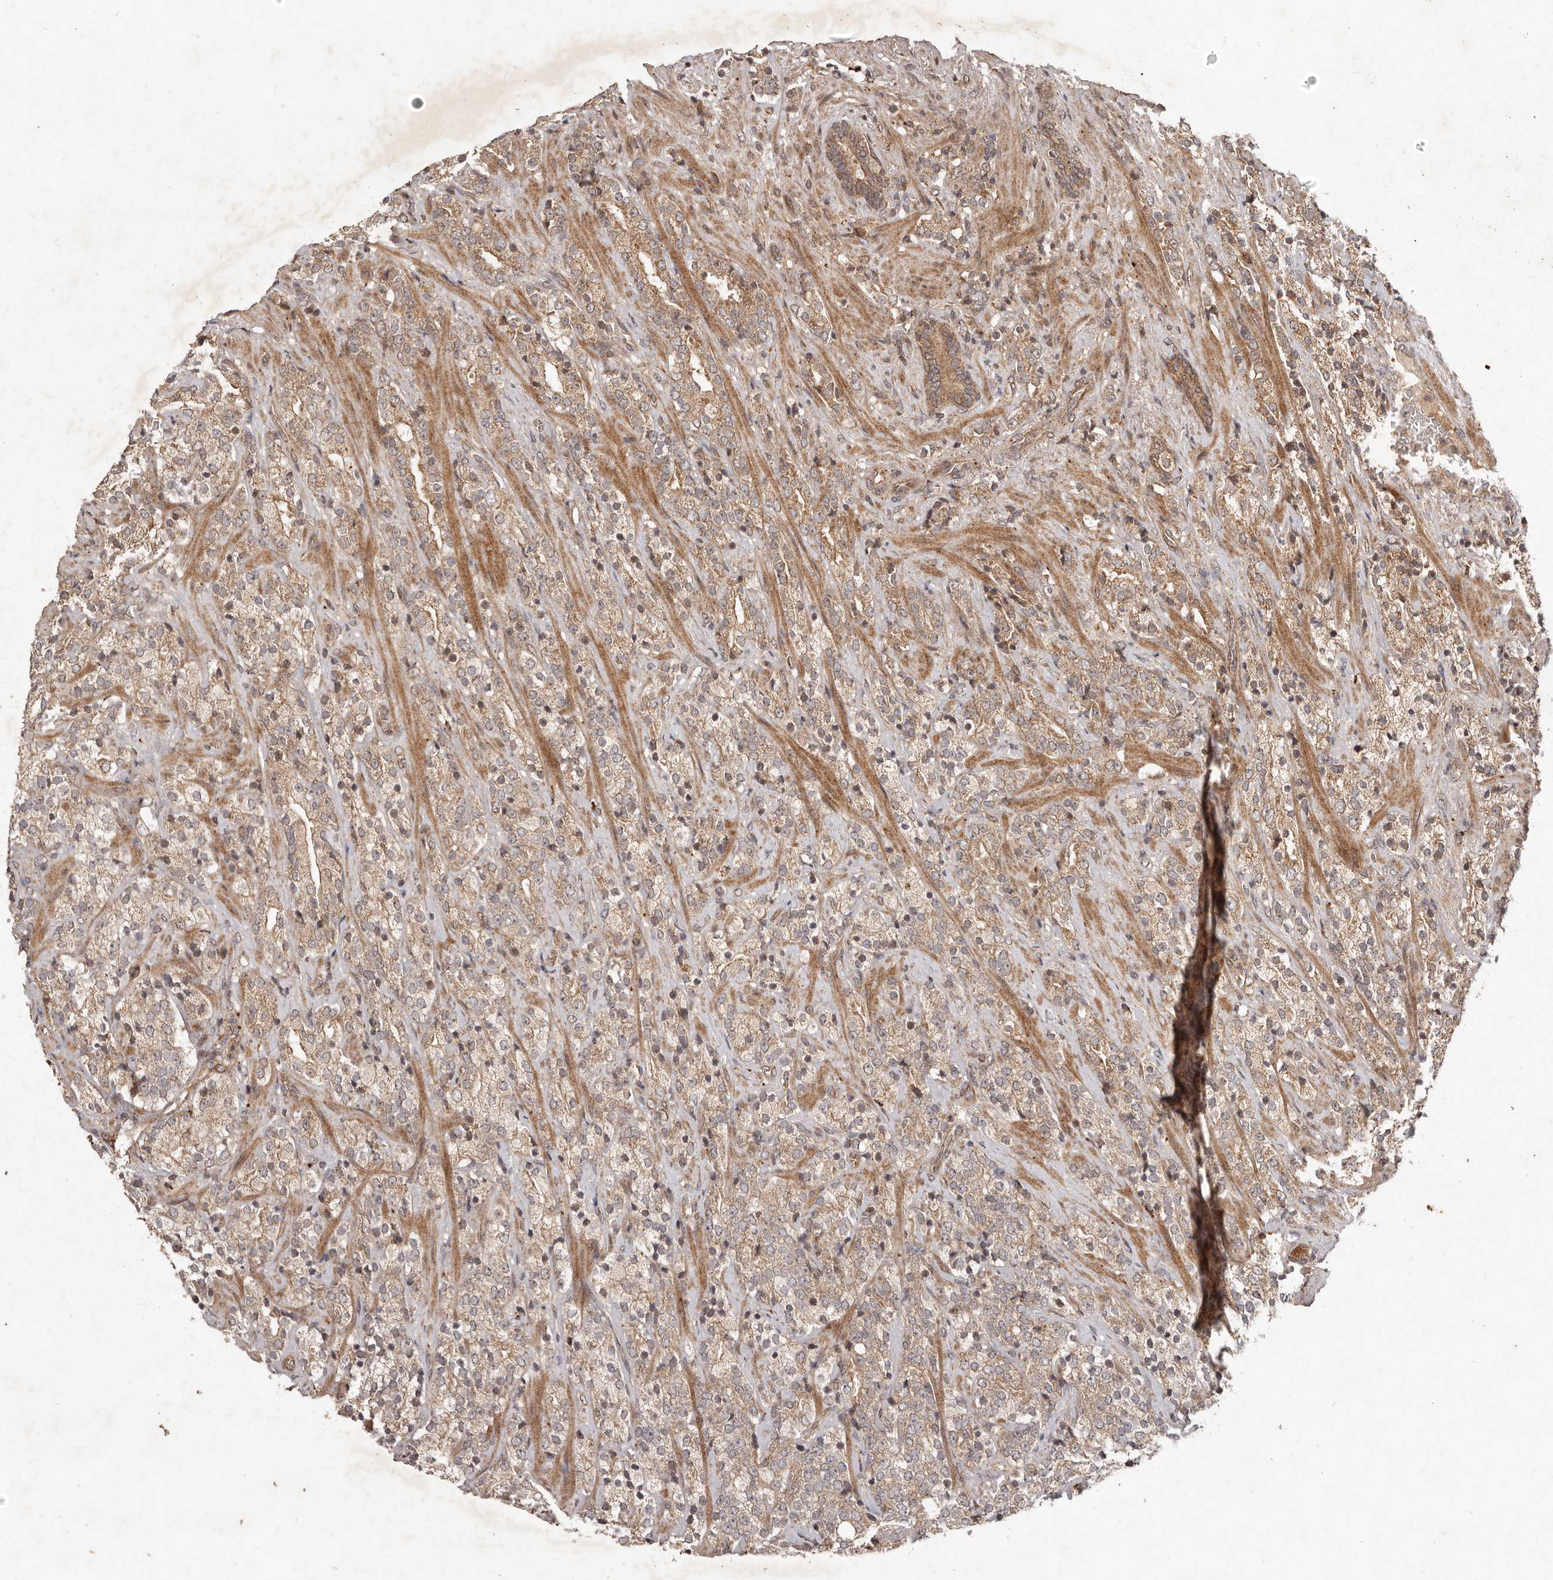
{"staining": {"intensity": "moderate", "quantity": ">75%", "location": "cytoplasmic/membranous"}, "tissue": "prostate cancer", "cell_type": "Tumor cells", "image_type": "cancer", "snomed": [{"axis": "morphology", "description": "Adenocarcinoma, High grade"}, {"axis": "topography", "description": "Prostate"}], "caption": "This is an image of immunohistochemistry staining of high-grade adenocarcinoma (prostate), which shows moderate expression in the cytoplasmic/membranous of tumor cells.", "gene": "PLOD2", "patient": {"sex": "male", "age": 71}}